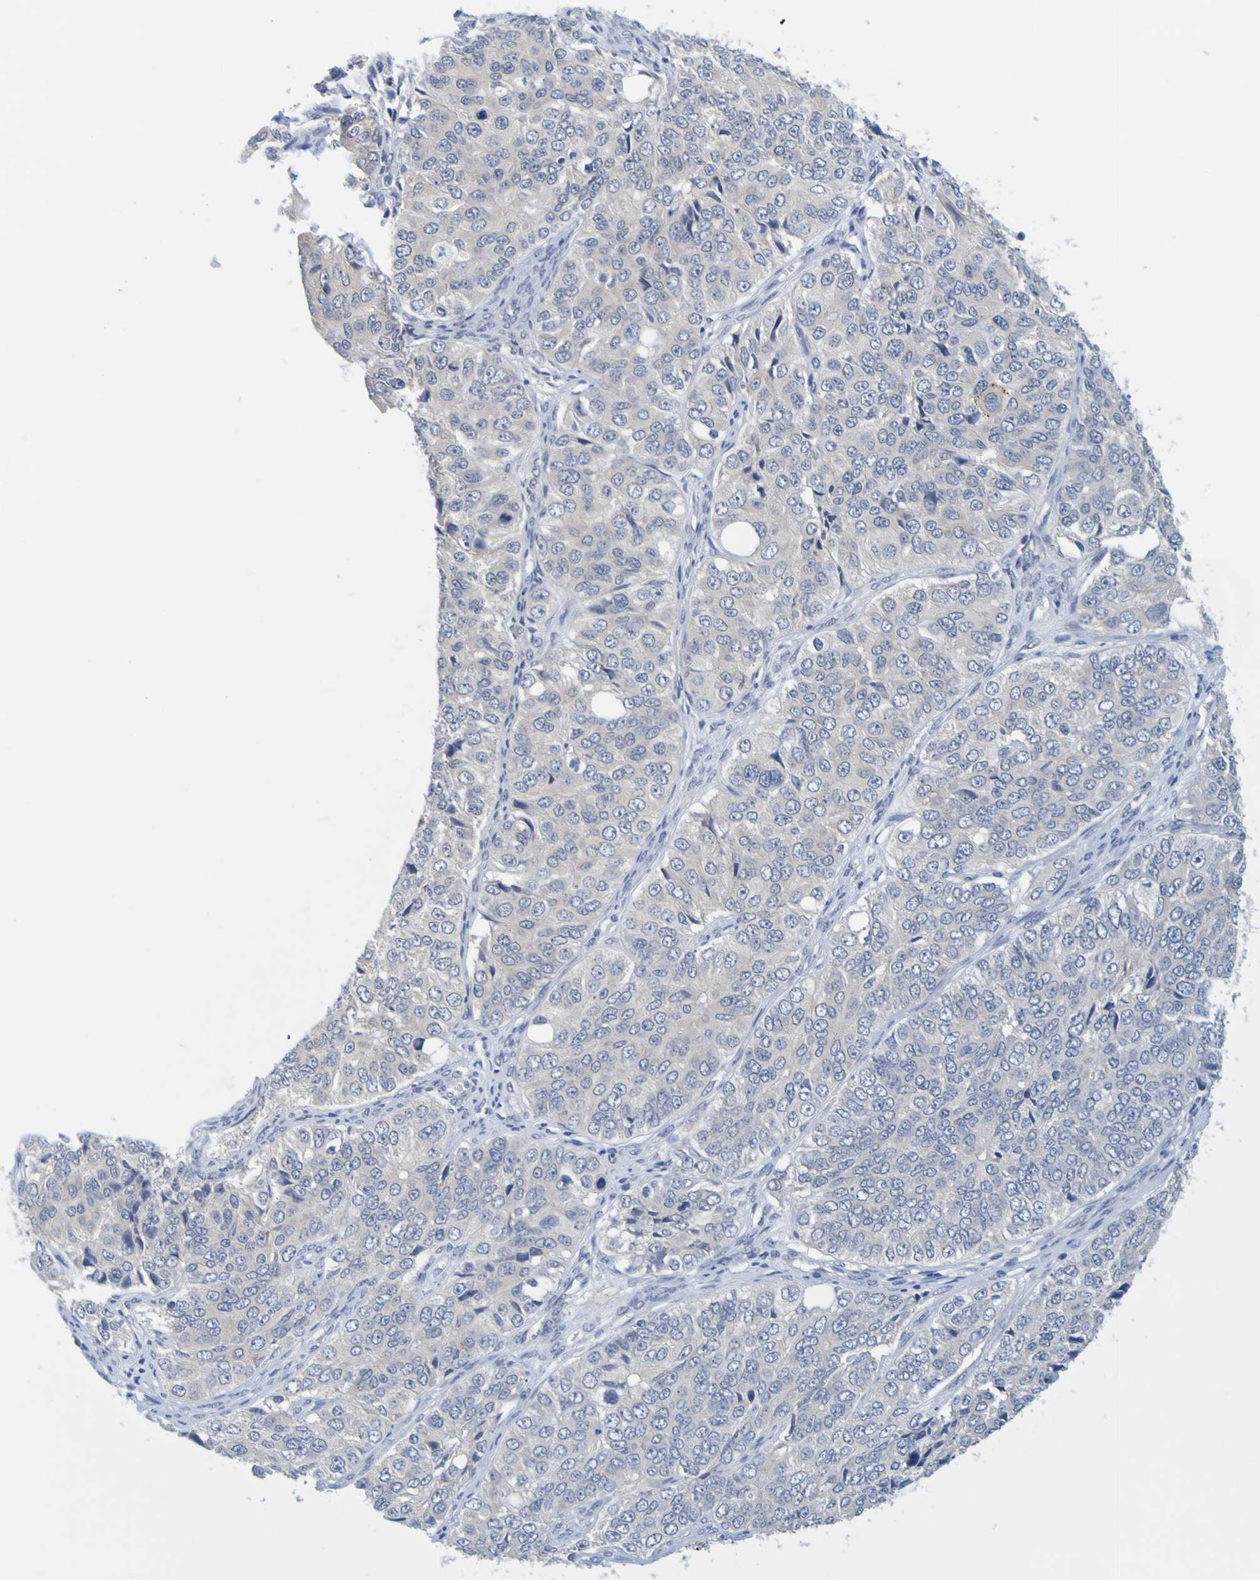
{"staining": {"intensity": "negative", "quantity": "none", "location": "none"}, "tissue": "ovarian cancer", "cell_type": "Tumor cells", "image_type": "cancer", "snomed": [{"axis": "morphology", "description": "Carcinoma, endometroid"}, {"axis": "topography", "description": "Ovary"}], "caption": "Ovarian cancer (endometroid carcinoma) stained for a protein using IHC reveals no positivity tumor cells.", "gene": "ENDOU", "patient": {"sex": "female", "age": 51}}